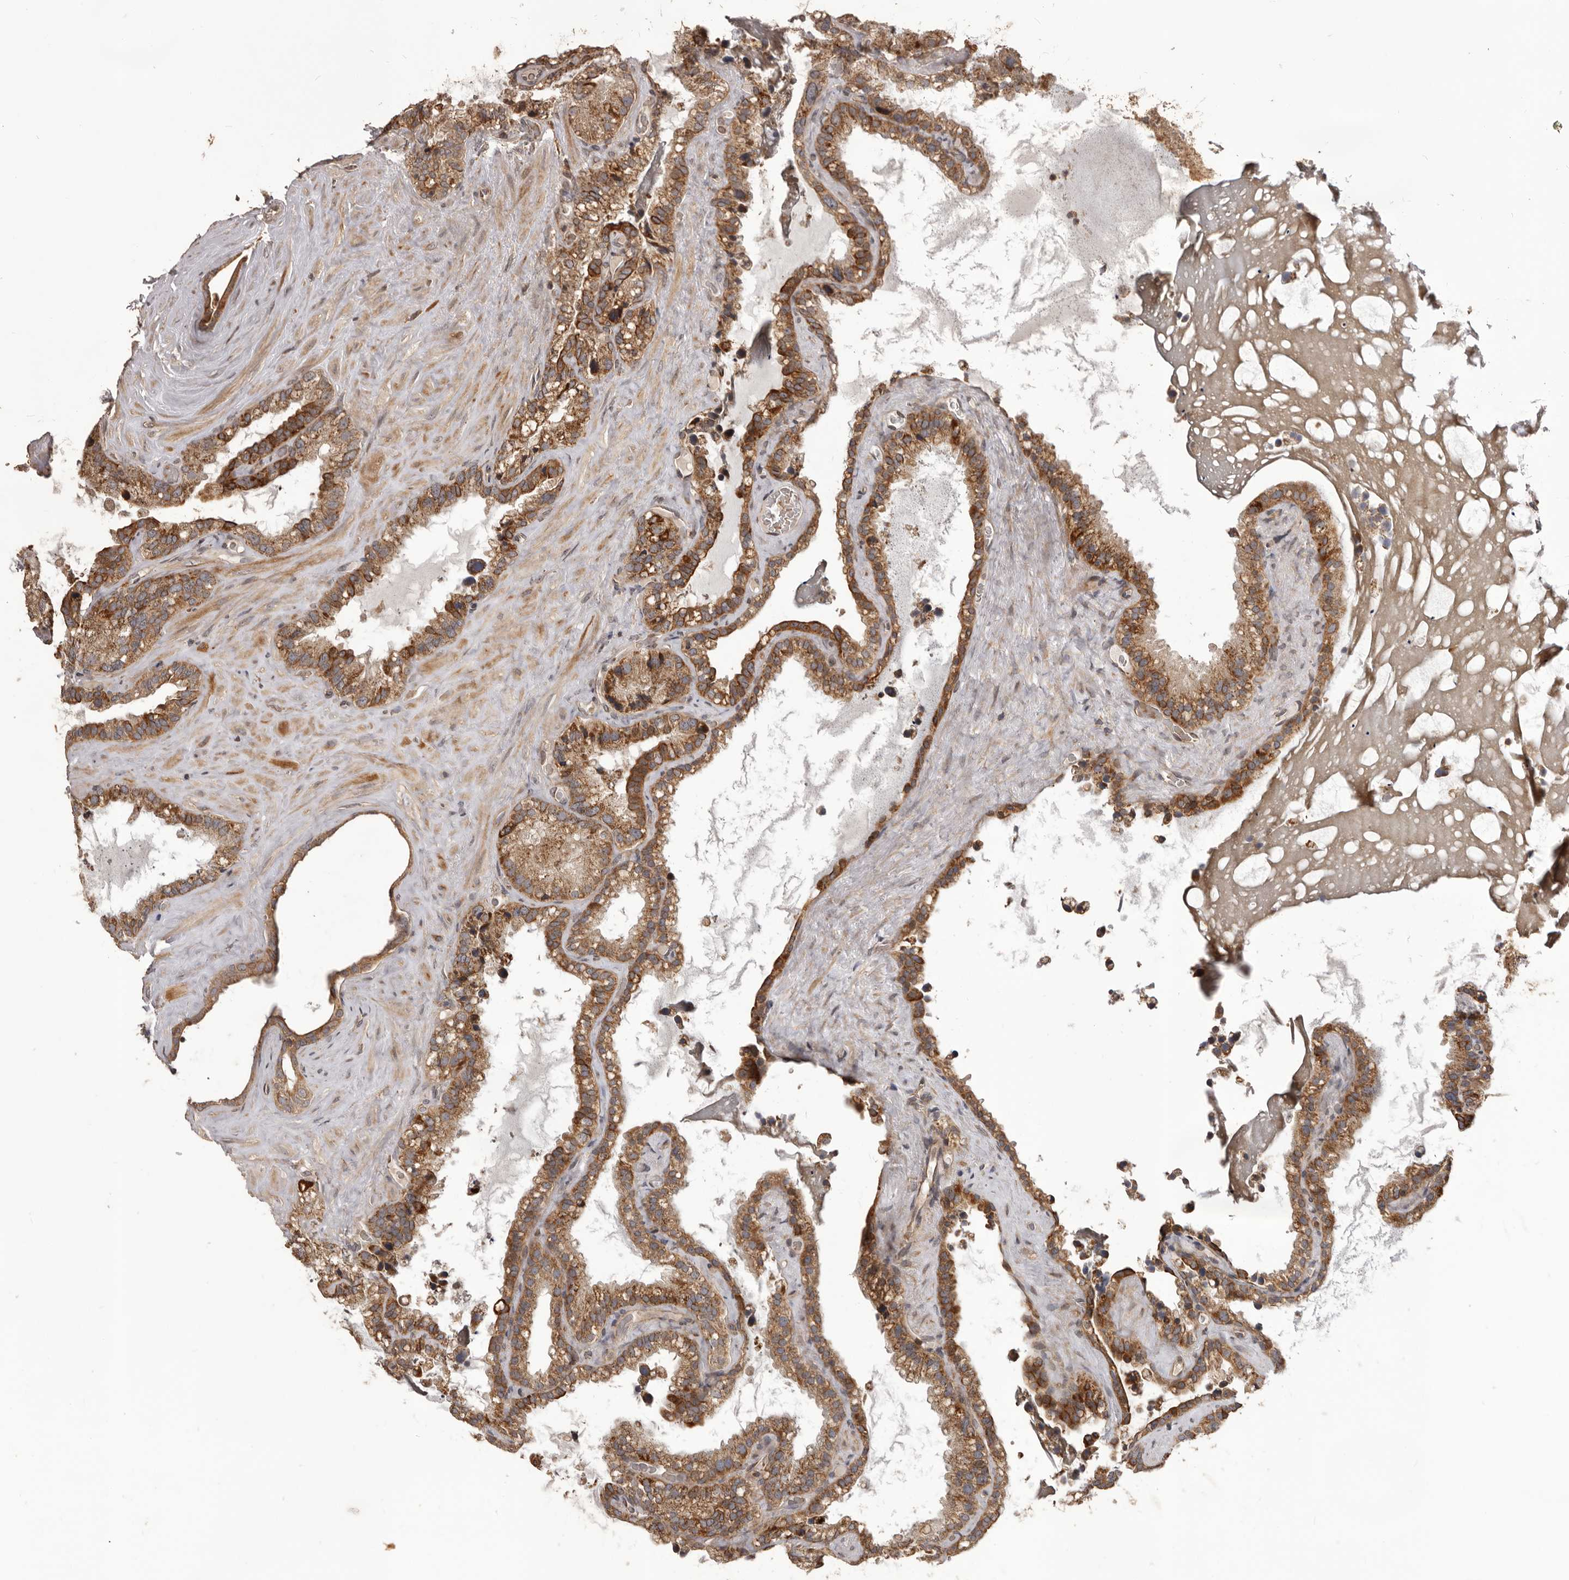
{"staining": {"intensity": "moderate", "quantity": ">75%", "location": "cytoplasmic/membranous"}, "tissue": "seminal vesicle", "cell_type": "Glandular cells", "image_type": "normal", "snomed": [{"axis": "morphology", "description": "Normal tissue, NOS"}, {"axis": "topography", "description": "Prostate"}, {"axis": "topography", "description": "Seminal veicle"}], "caption": "Immunohistochemistry (IHC) photomicrograph of normal seminal vesicle stained for a protein (brown), which demonstrates medium levels of moderate cytoplasmic/membranous staining in approximately >75% of glandular cells.", "gene": "QRSL1", "patient": {"sex": "male", "age": 68}}